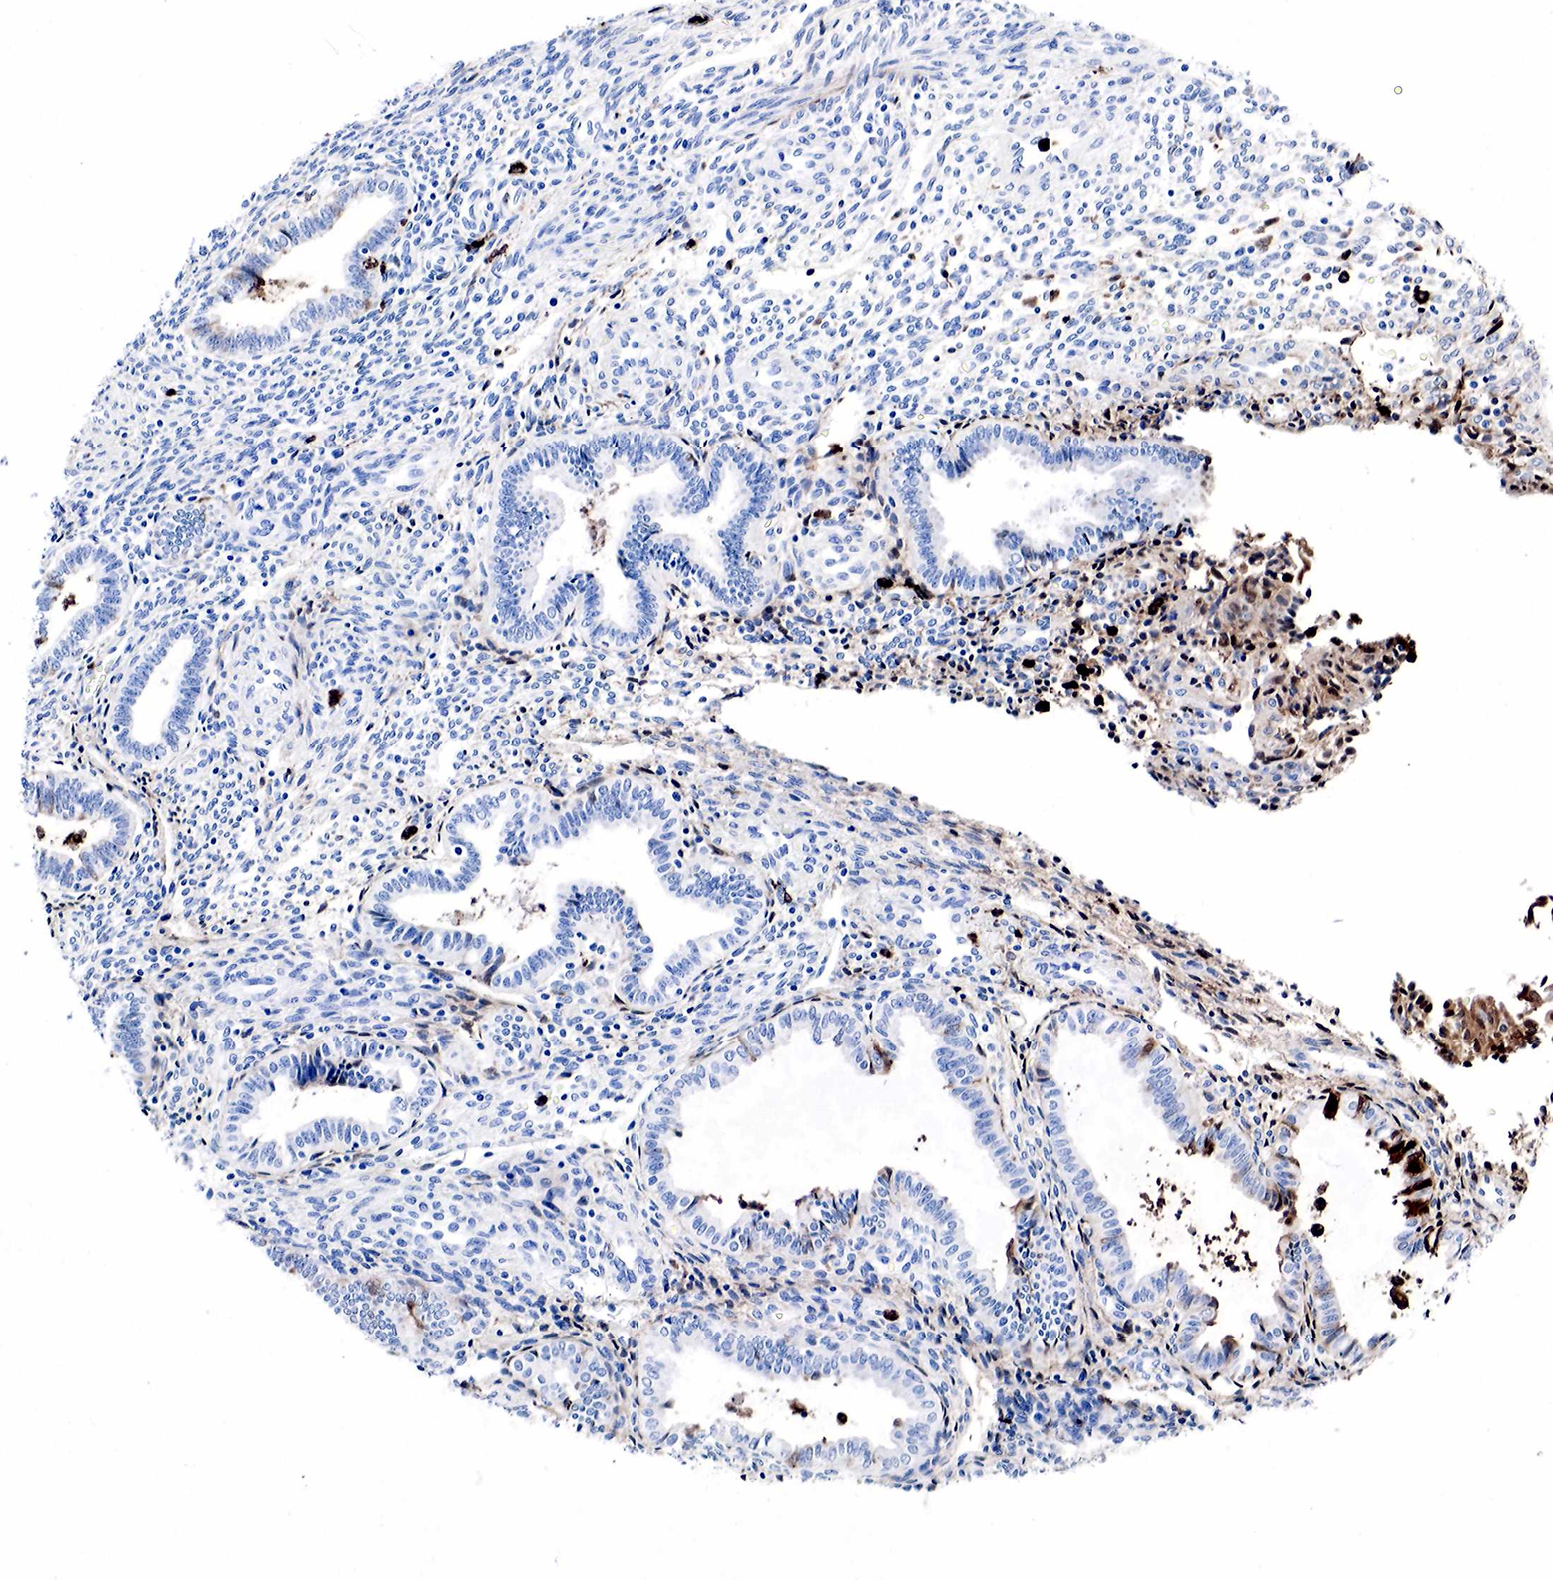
{"staining": {"intensity": "weak", "quantity": "<25%", "location": "cytoplasmic/membranous"}, "tissue": "endometrium", "cell_type": "Cells in endometrial stroma", "image_type": "normal", "snomed": [{"axis": "morphology", "description": "Normal tissue, NOS"}, {"axis": "topography", "description": "Endometrium"}], "caption": "Human endometrium stained for a protein using immunohistochemistry reveals no staining in cells in endometrial stroma.", "gene": "LYZ", "patient": {"sex": "female", "age": 36}}